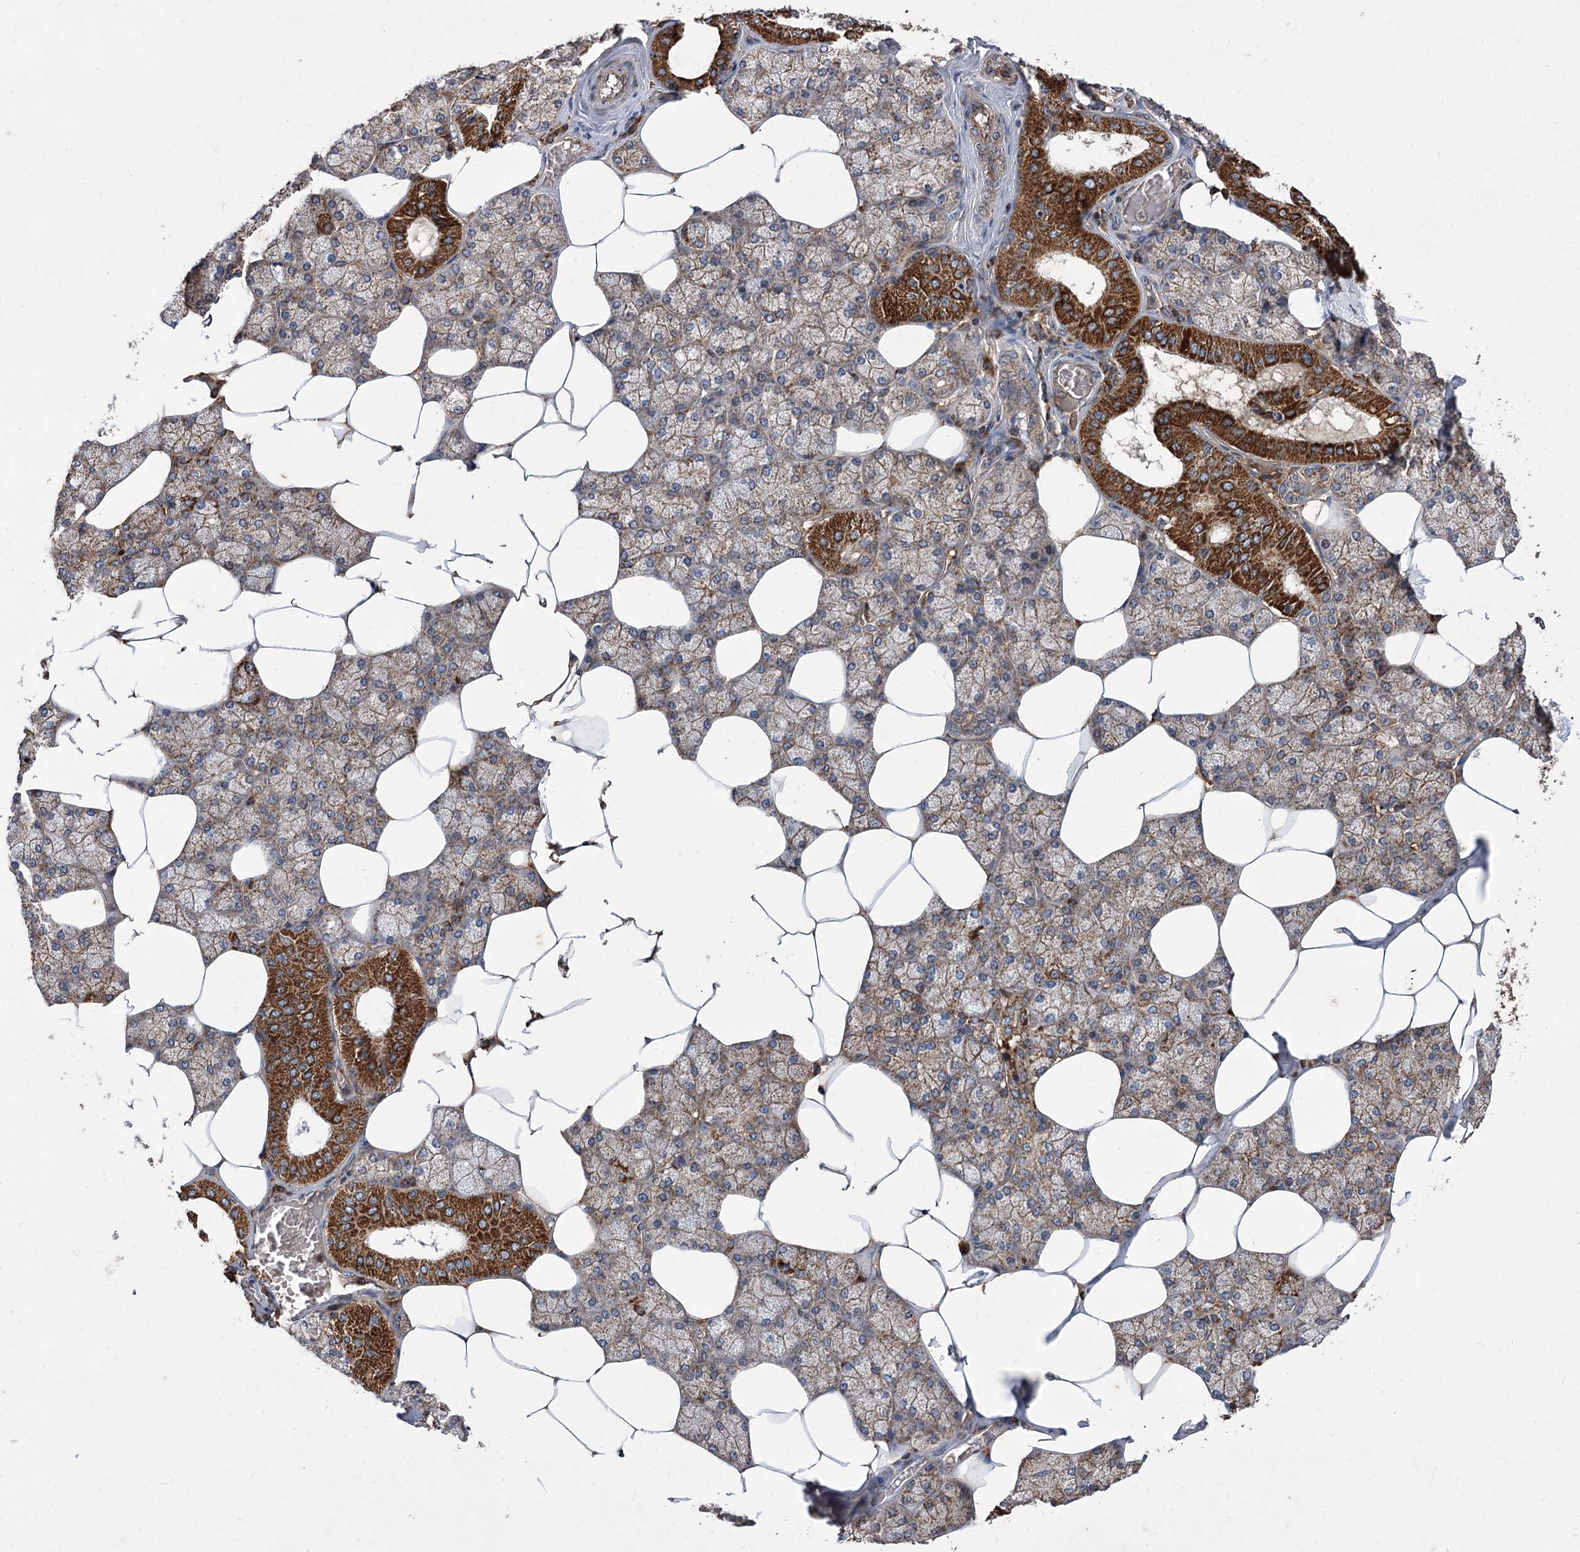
{"staining": {"intensity": "strong", "quantity": "<25%", "location": "cytoplasmic/membranous"}, "tissue": "salivary gland", "cell_type": "Glandular cells", "image_type": "normal", "snomed": [{"axis": "morphology", "description": "Normal tissue, NOS"}, {"axis": "topography", "description": "Salivary gland"}], "caption": "Protein expression analysis of benign salivary gland displays strong cytoplasmic/membranous expression in about <25% of glandular cells. The staining was performed using DAB to visualize the protein expression in brown, while the nuclei were stained in blue with hematoxylin (Magnification: 20x).", "gene": "RASSF3", "patient": {"sex": "male", "age": 62}}